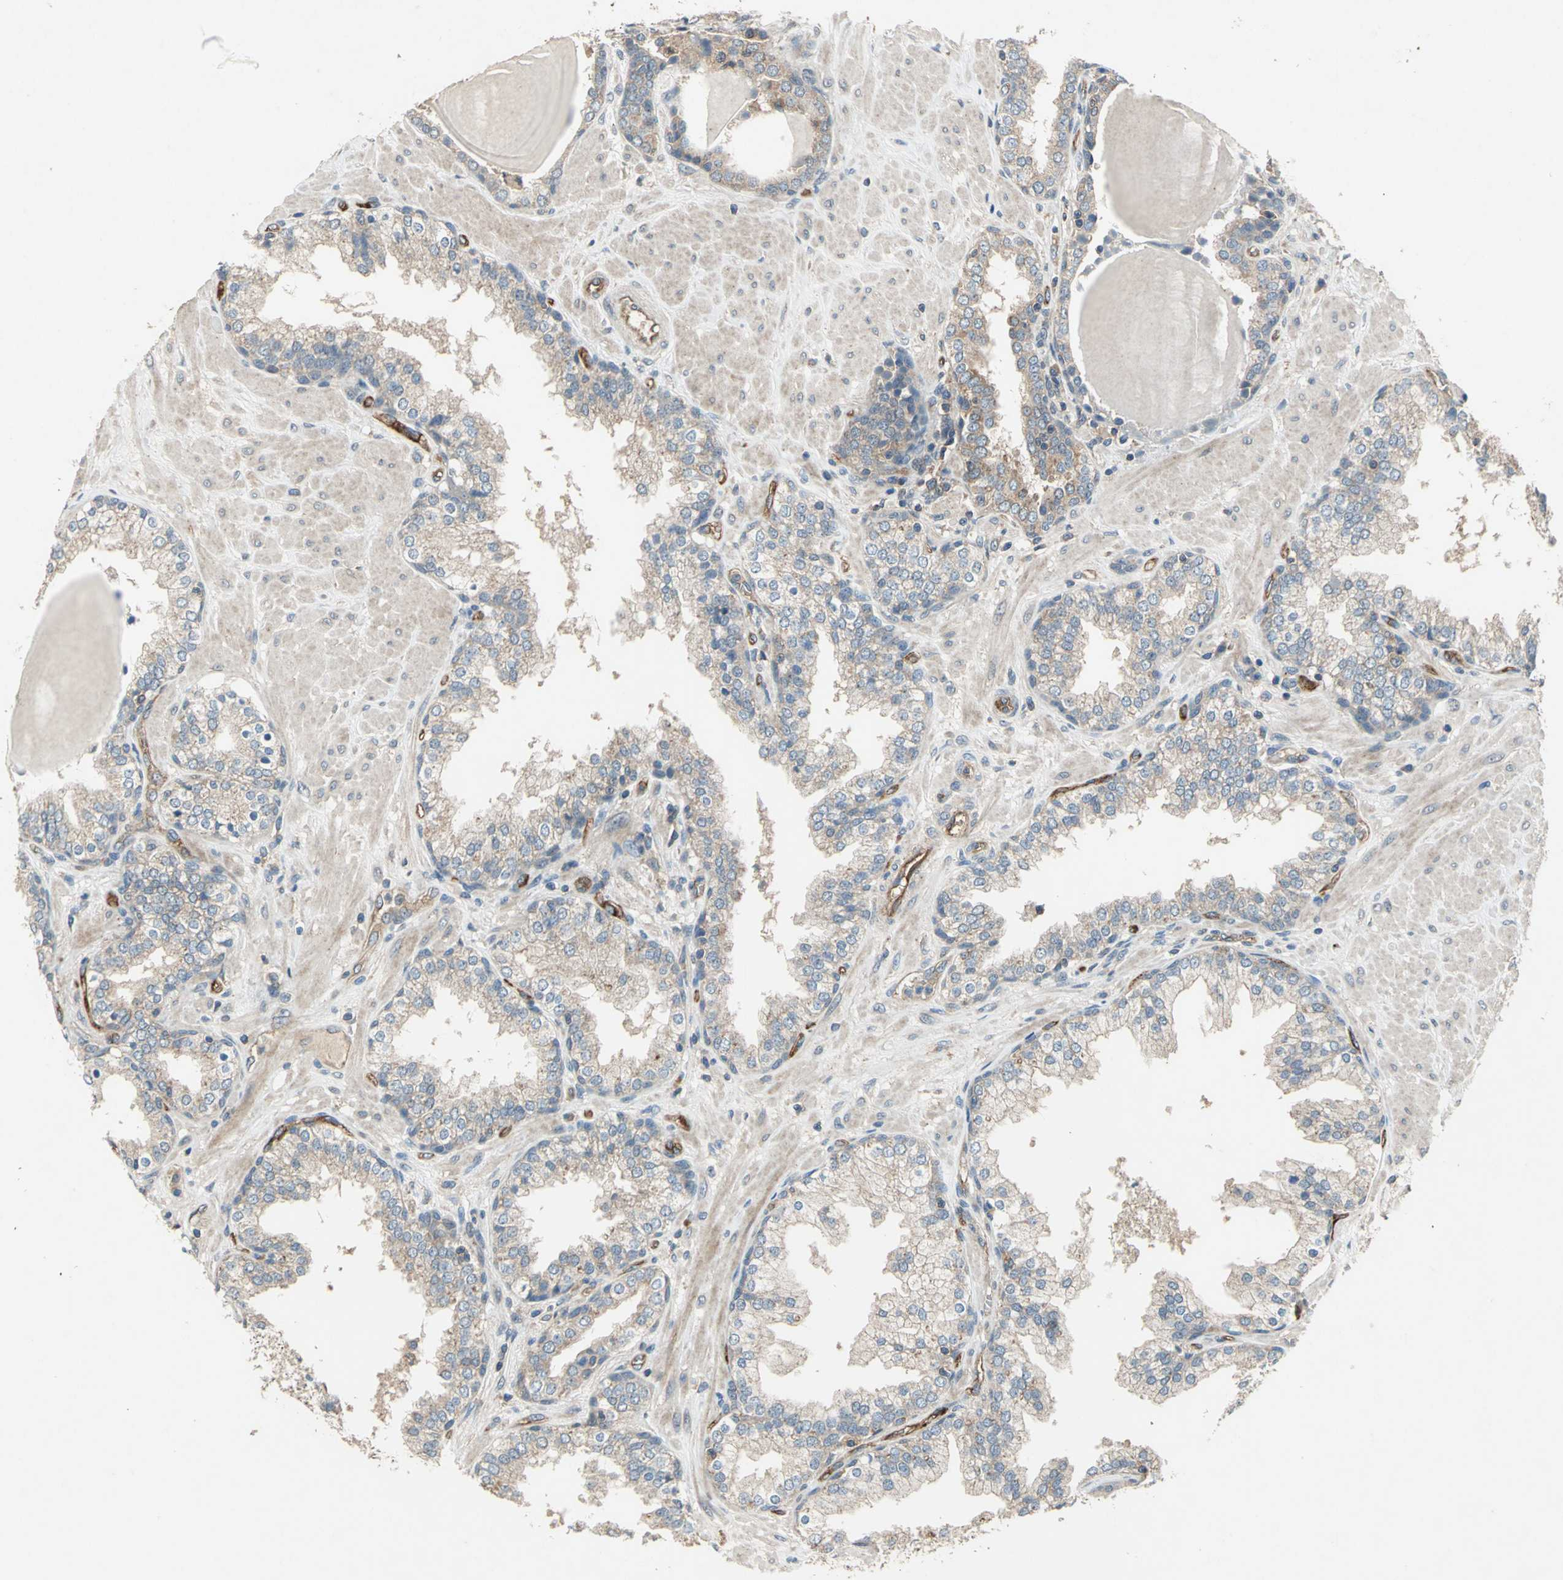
{"staining": {"intensity": "weak", "quantity": "25%-75%", "location": "cytoplasmic/membranous"}, "tissue": "prostate", "cell_type": "Glandular cells", "image_type": "normal", "snomed": [{"axis": "morphology", "description": "Normal tissue, NOS"}, {"axis": "topography", "description": "Prostate"}], "caption": "An image showing weak cytoplasmic/membranous staining in about 25%-75% of glandular cells in unremarkable prostate, as visualized by brown immunohistochemical staining.", "gene": "EMCN", "patient": {"sex": "male", "age": 51}}